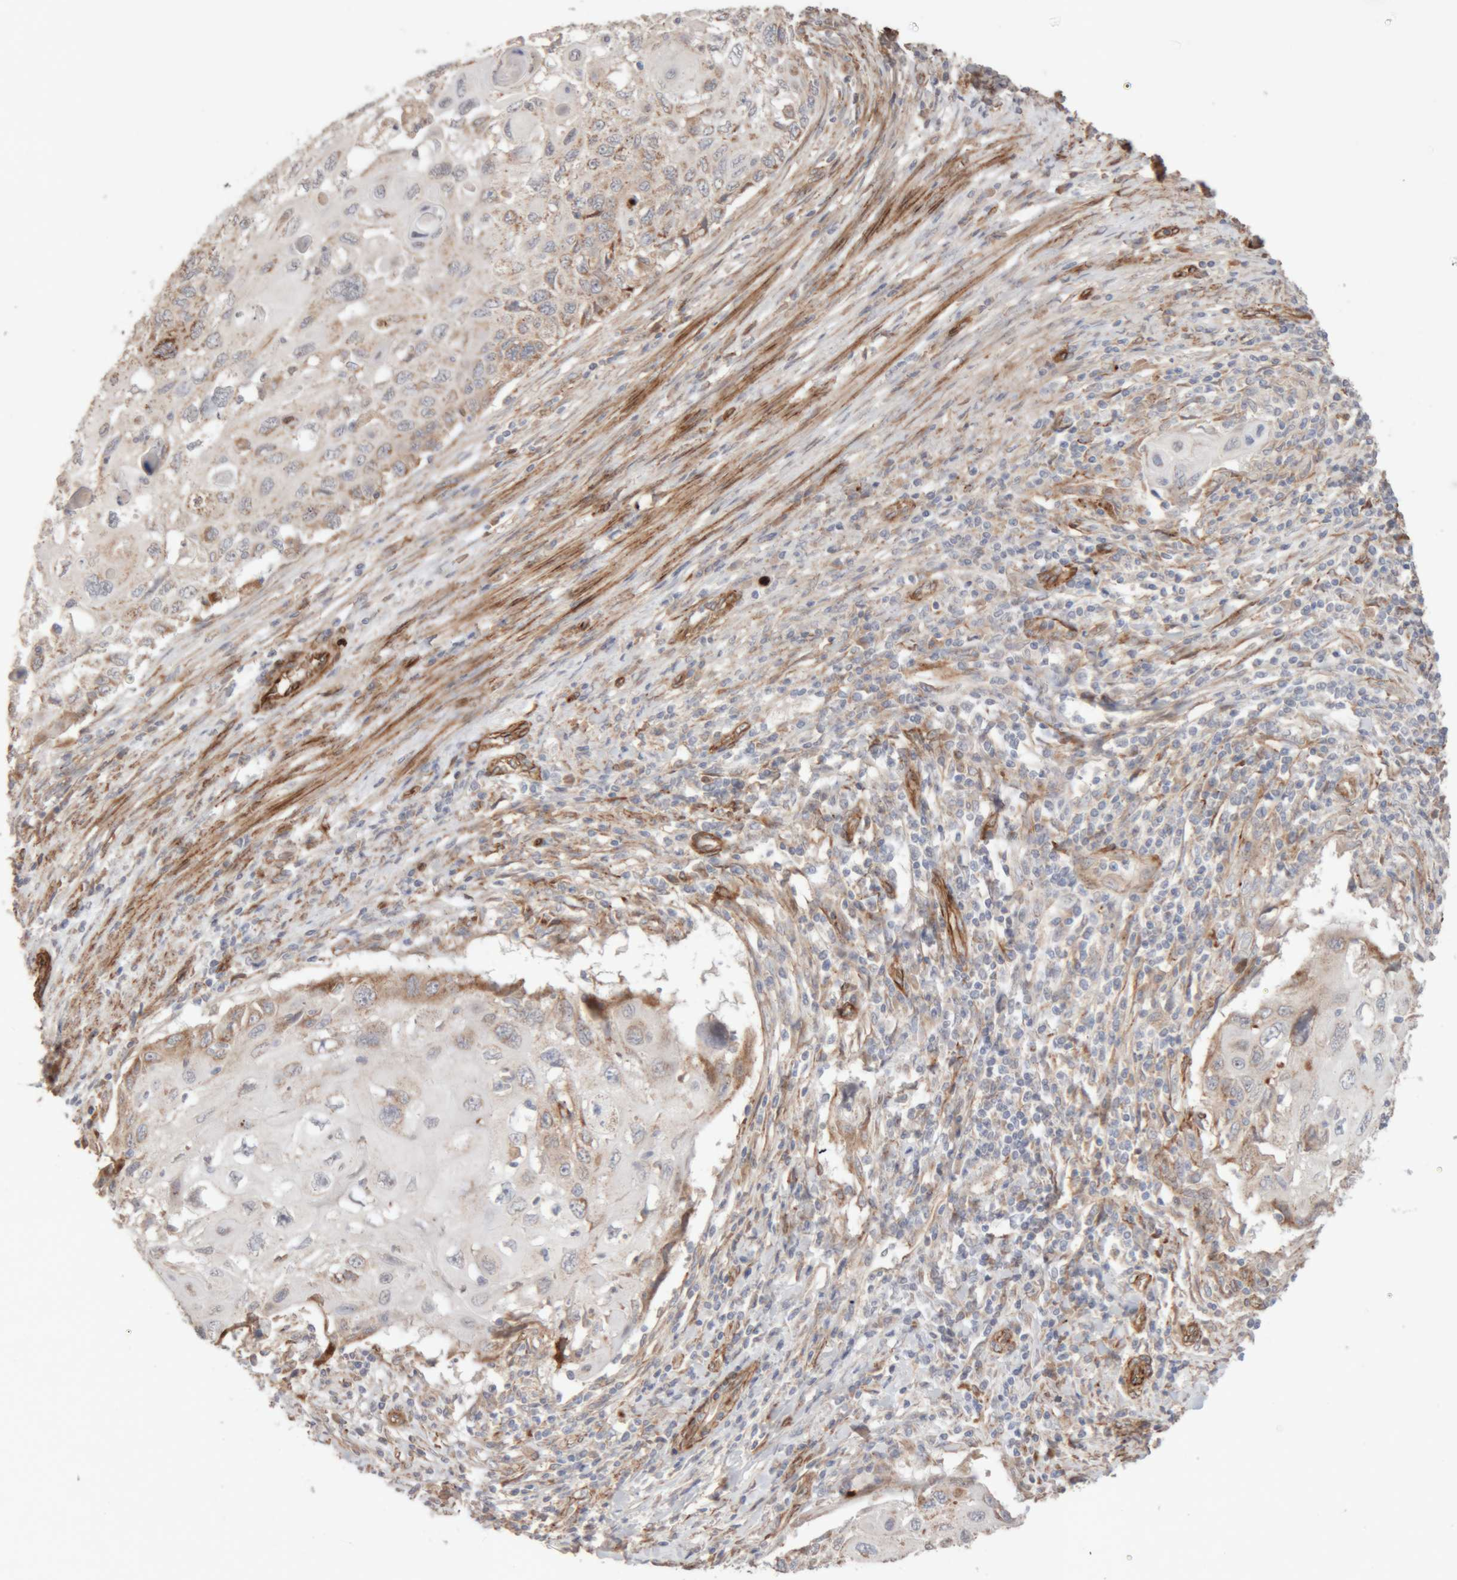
{"staining": {"intensity": "weak", "quantity": "<25%", "location": "cytoplasmic/membranous"}, "tissue": "cervical cancer", "cell_type": "Tumor cells", "image_type": "cancer", "snomed": [{"axis": "morphology", "description": "Squamous cell carcinoma, NOS"}, {"axis": "topography", "description": "Cervix"}], "caption": "Human cervical cancer (squamous cell carcinoma) stained for a protein using IHC shows no positivity in tumor cells.", "gene": "RAB32", "patient": {"sex": "female", "age": 70}}